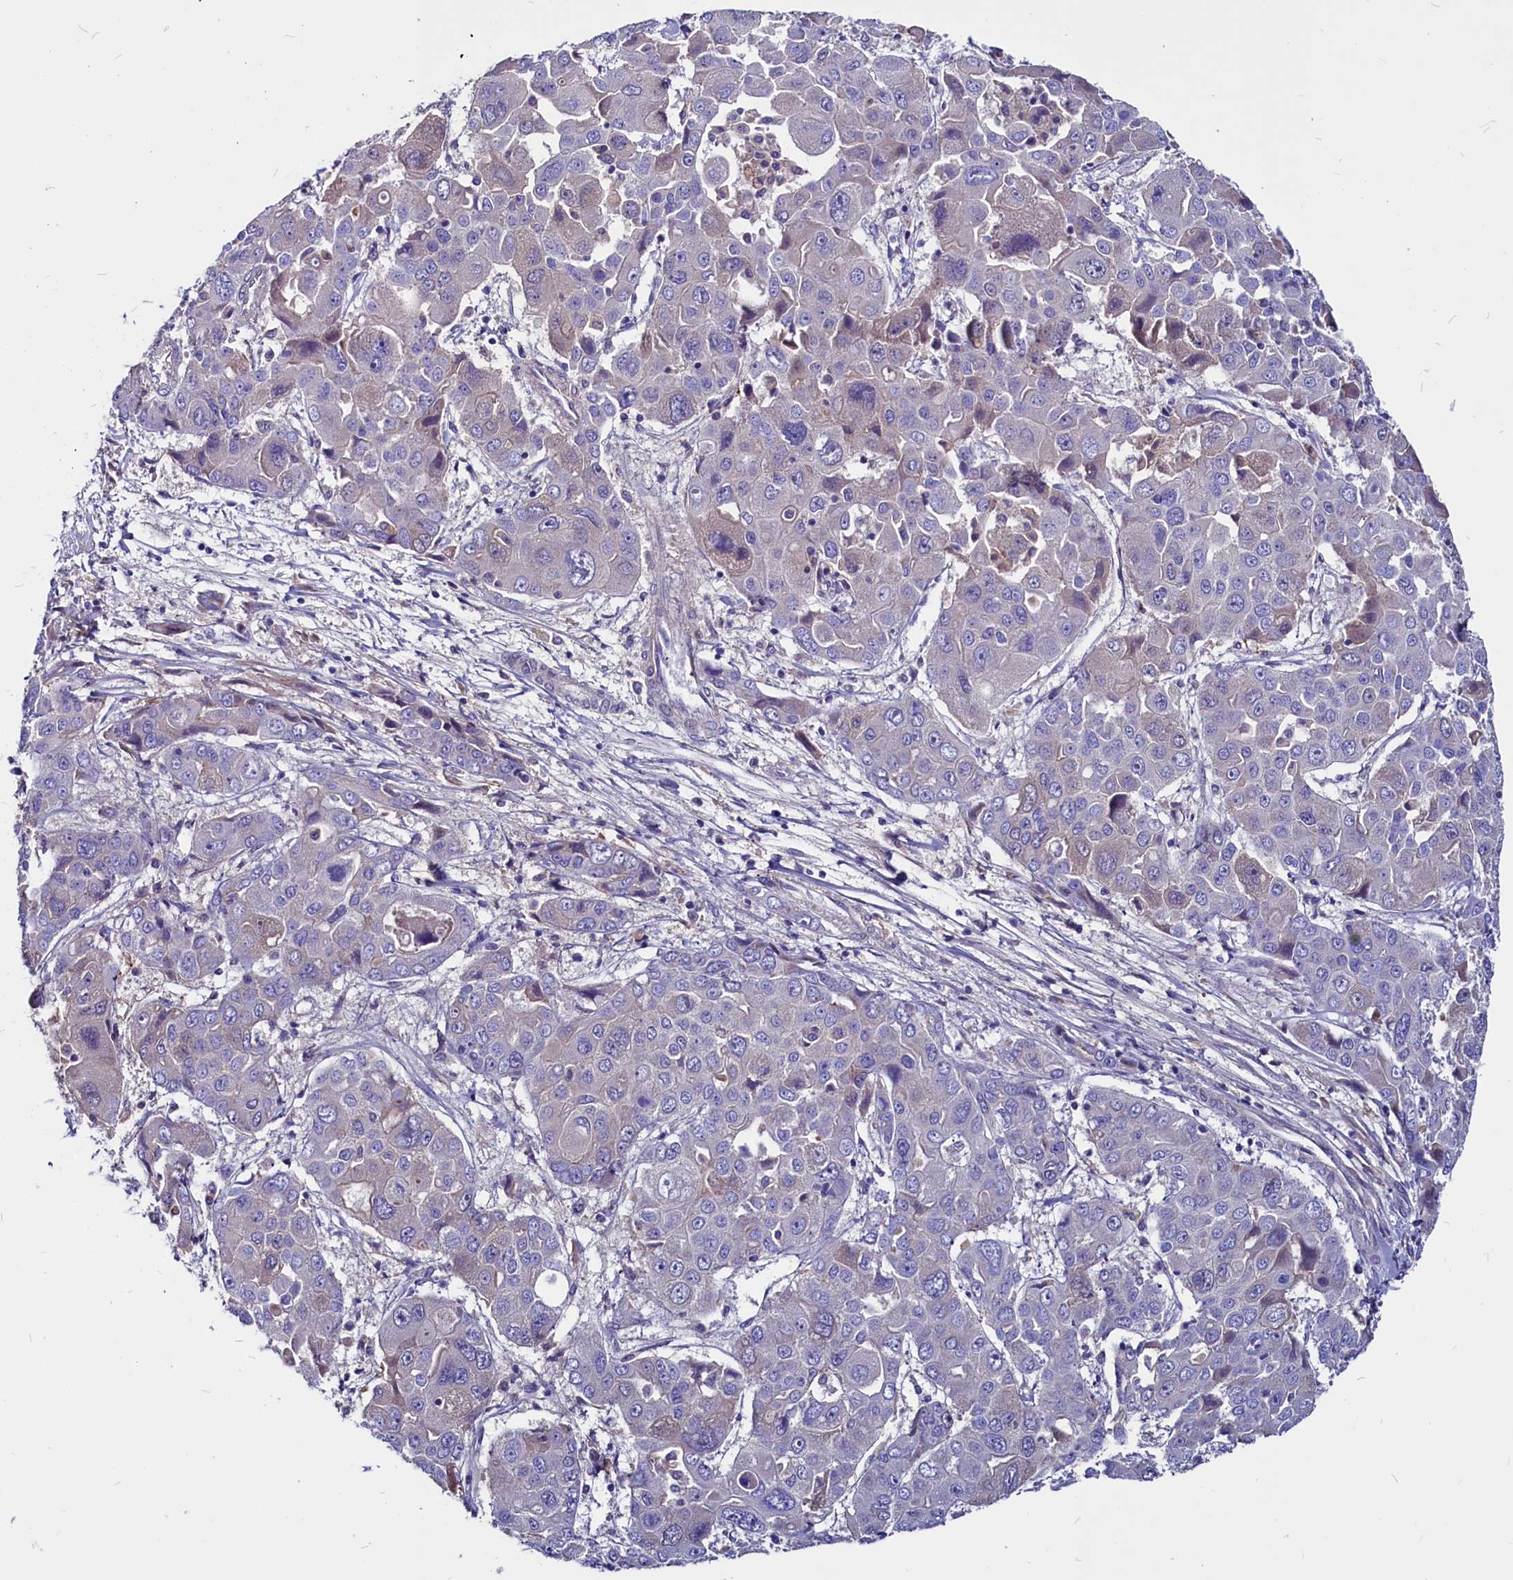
{"staining": {"intensity": "negative", "quantity": "none", "location": "none"}, "tissue": "liver cancer", "cell_type": "Tumor cells", "image_type": "cancer", "snomed": [{"axis": "morphology", "description": "Cholangiocarcinoma"}, {"axis": "topography", "description": "Liver"}], "caption": "Immunohistochemical staining of liver cholangiocarcinoma shows no significant positivity in tumor cells. Brightfield microscopy of IHC stained with DAB (3,3'-diaminobenzidine) (brown) and hematoxylin (blue), captured at high magnification.", "gene": "CCBE1", "patient": {"sex": "male", "age": 67}}